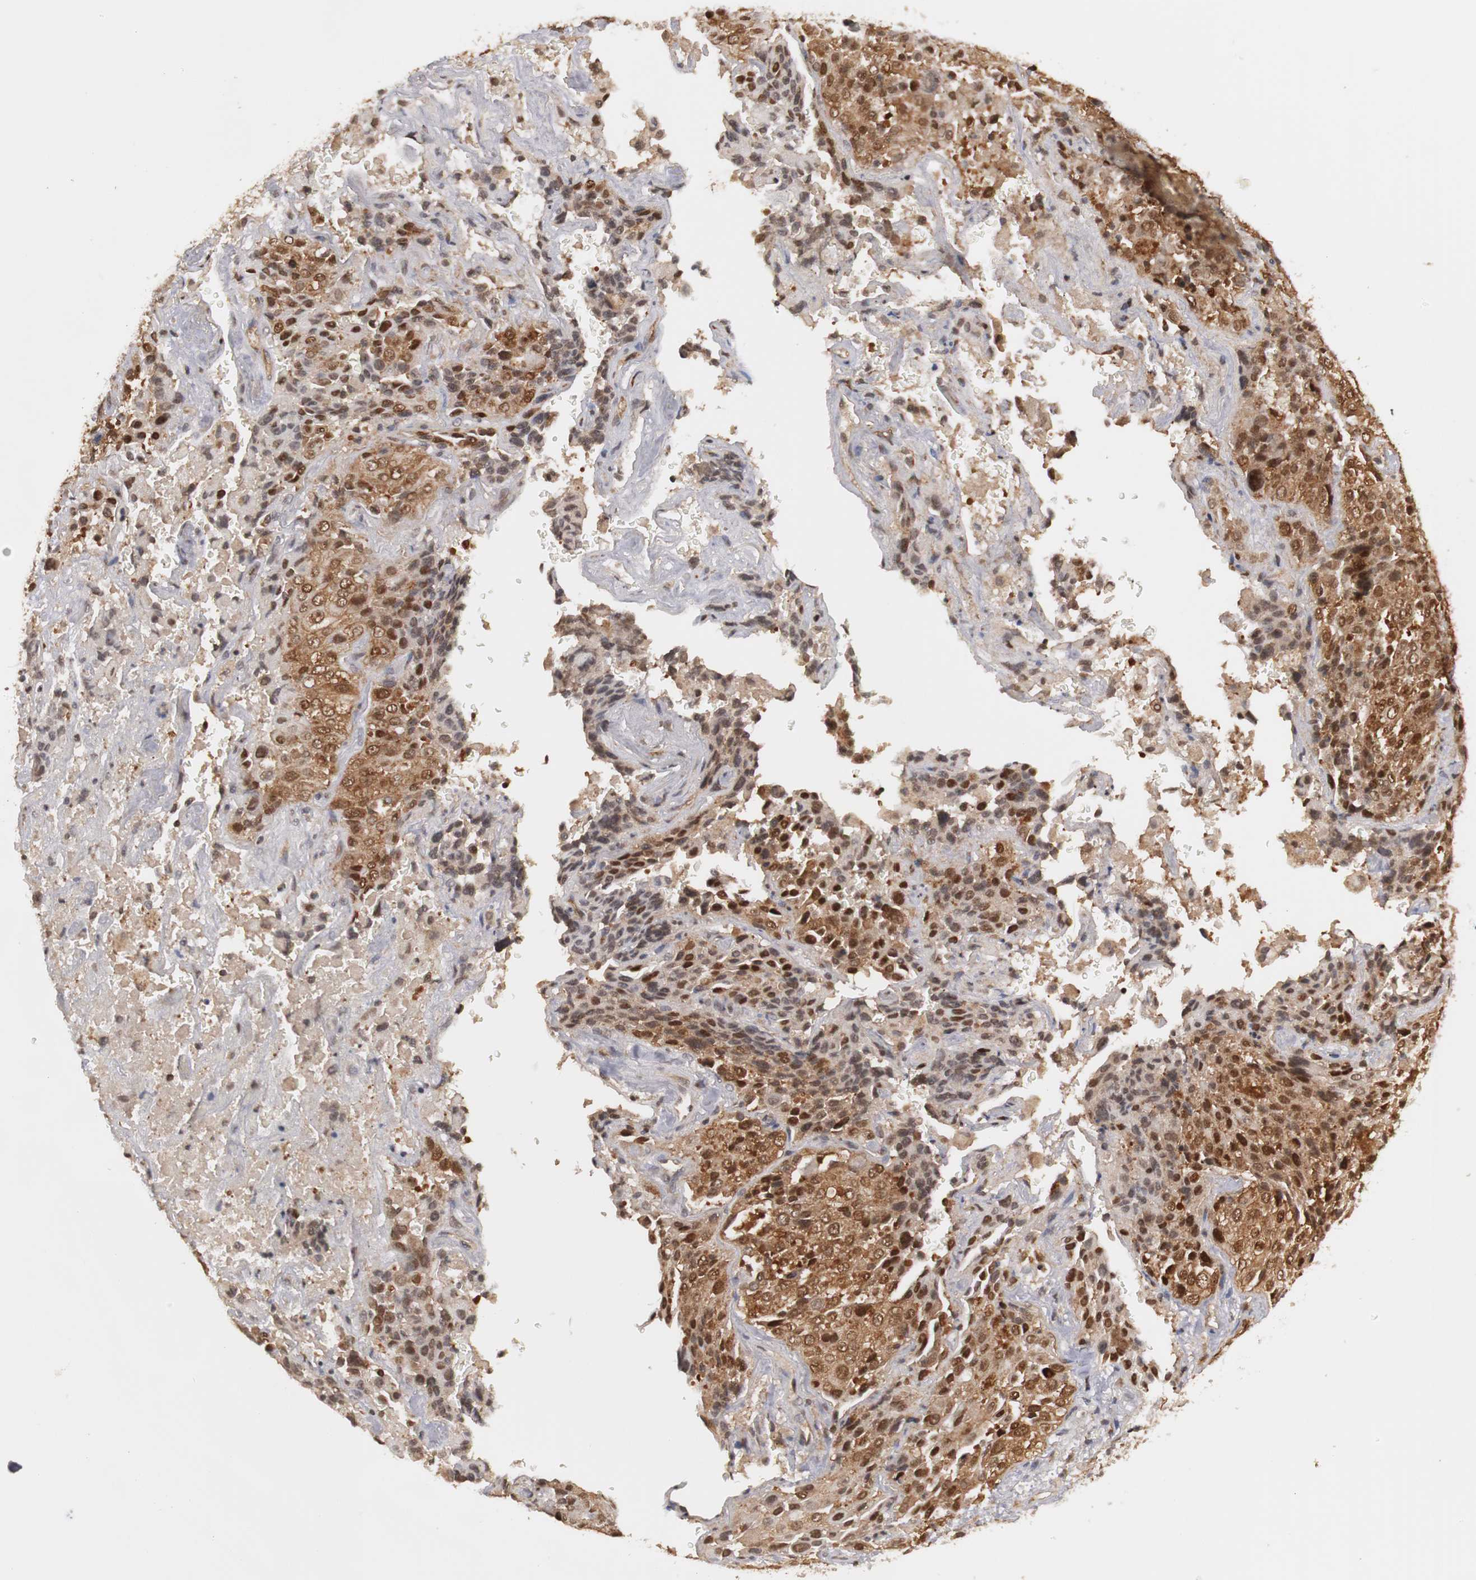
{"staining": {"intensity": "moderate", "quantity": ">75%", "location": "cytoplasmic/membranous,nuclear"}, "tissue": "lung cancer", "cell_type": "Tumor cells", "image_type": "cancer", "snomed": [{"axis": "morphology", "description": "Squamous cell carcinoma, NOS"}, {"axis": "topography", "description": "Lung"}], "caption": "There is medium levels of moderate cytoplasmic/membranous and nuclear staining in tumor cells of lung squamous cell carcinoma, as demonstrated by immunohistochemical staining (brown color).", "gene": "PLEKHA1", "patient": {"sex": "male", "age": 54}}